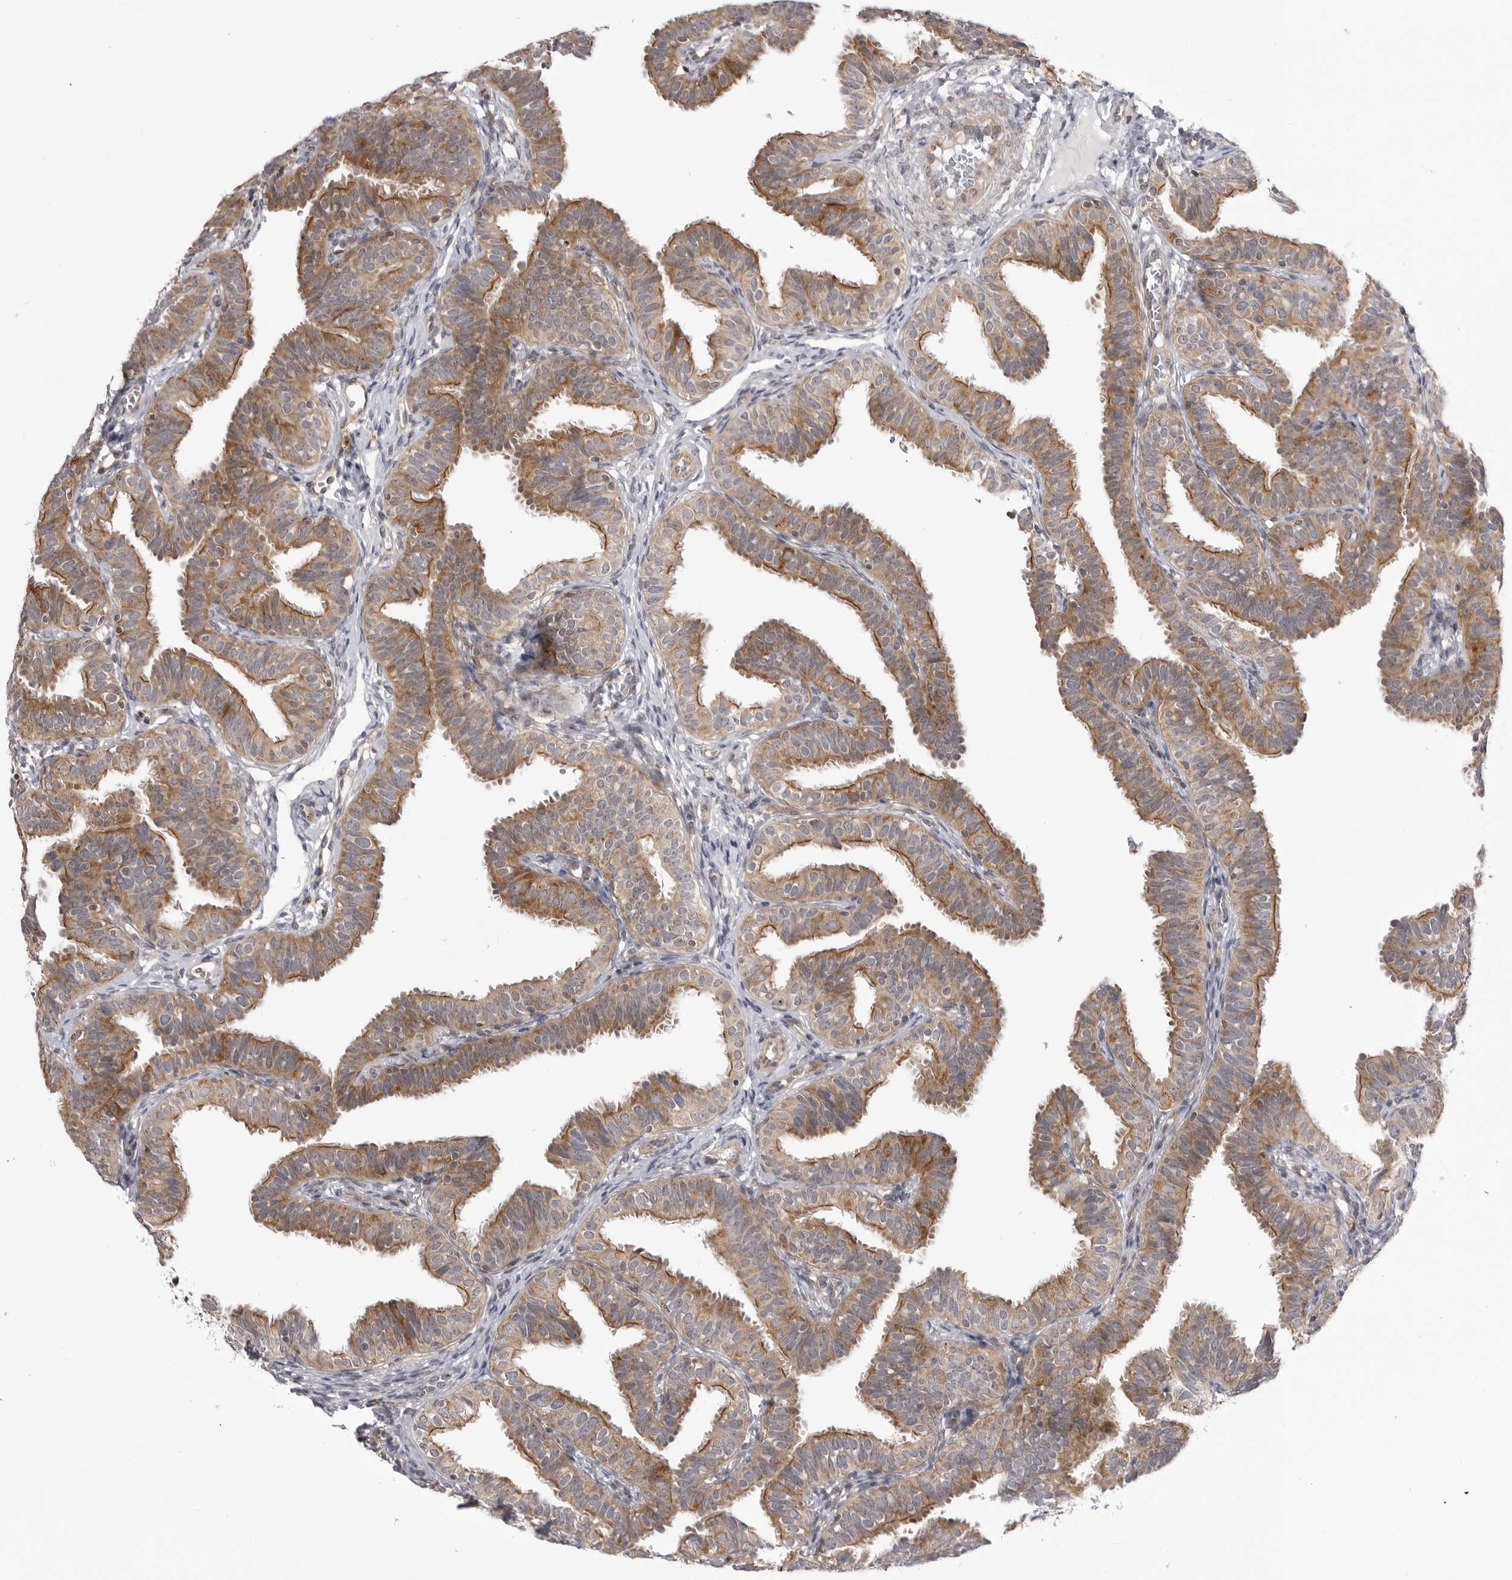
{"staining": {"intensity": "moderate", "quantity": ">75%", "location": "cytoplasmic/membranous"}, "tissue": "fallopian tube", "cell_type": "Glandular cells", "image_type": "normal", "snomed": [{"axis": "morphology", "description": "Normal tissue, NOS"}, {"axis": "topography", "description": "Fallopian tube"}], "caption": "The image shows immunohistochemical staining of normal fallopian tube. There is moderate cytoplasmic/membranous staining is seen in about >75% of glandular cells.", "gene": "CCDC18", "patient": {"sex": "female", "age": 35}}